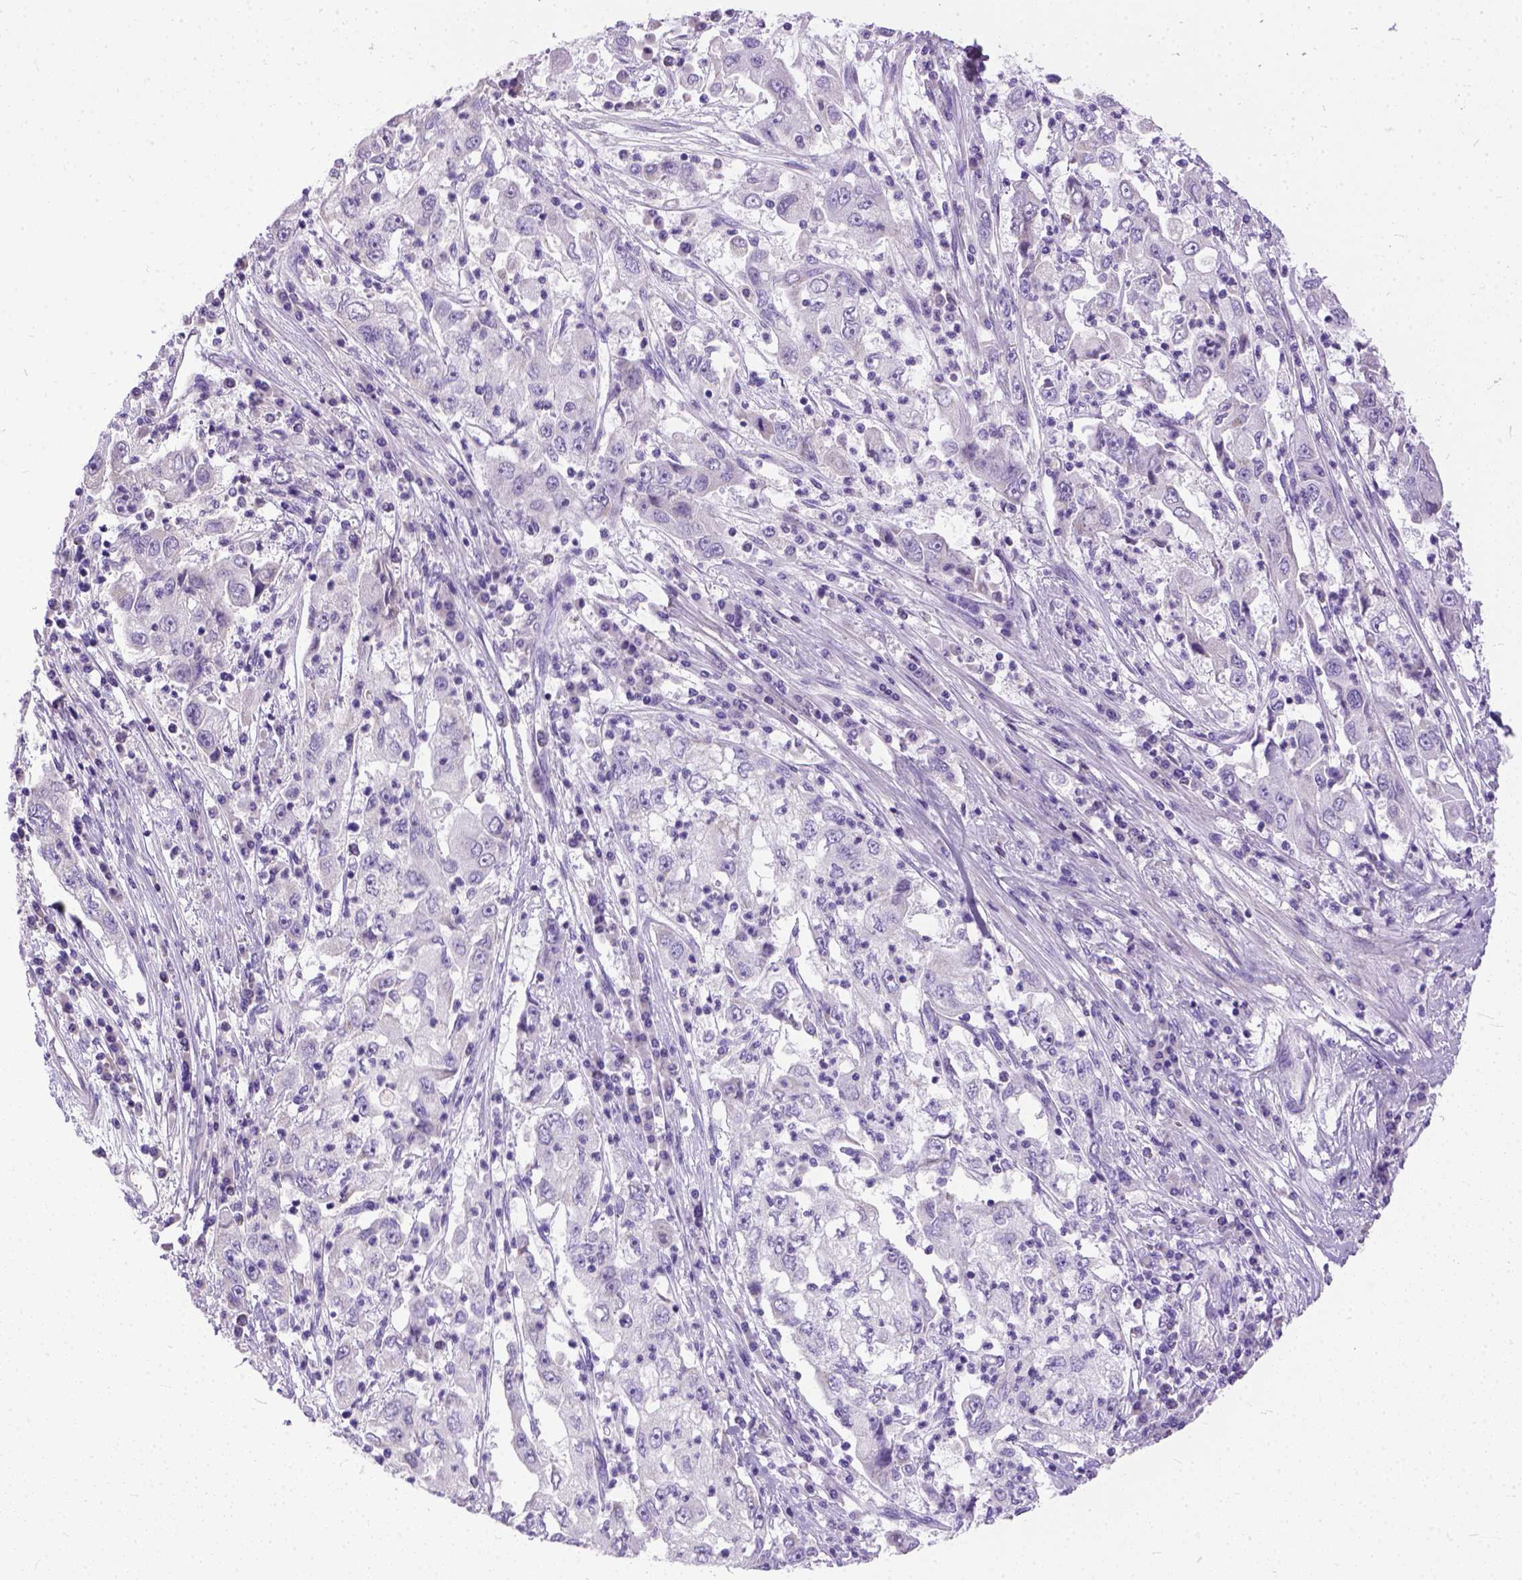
{"staining": {"intensity": "negative", "quantity": "none", "location": "none"}, "tissue": "cervical cancer", "cell_type": "Tumor cells", "image_type": "cancer", "snomed": [{"axis": "morphology", "description": "Squamous cell carcinoma, NOS"}, {"axis": "topography", "description": "Cervix"}], "caption": "Tumor cells show no significant expression in cervical cancer.", "gene": "PLK5", "patient": {"sex": "female", "age": 36}}